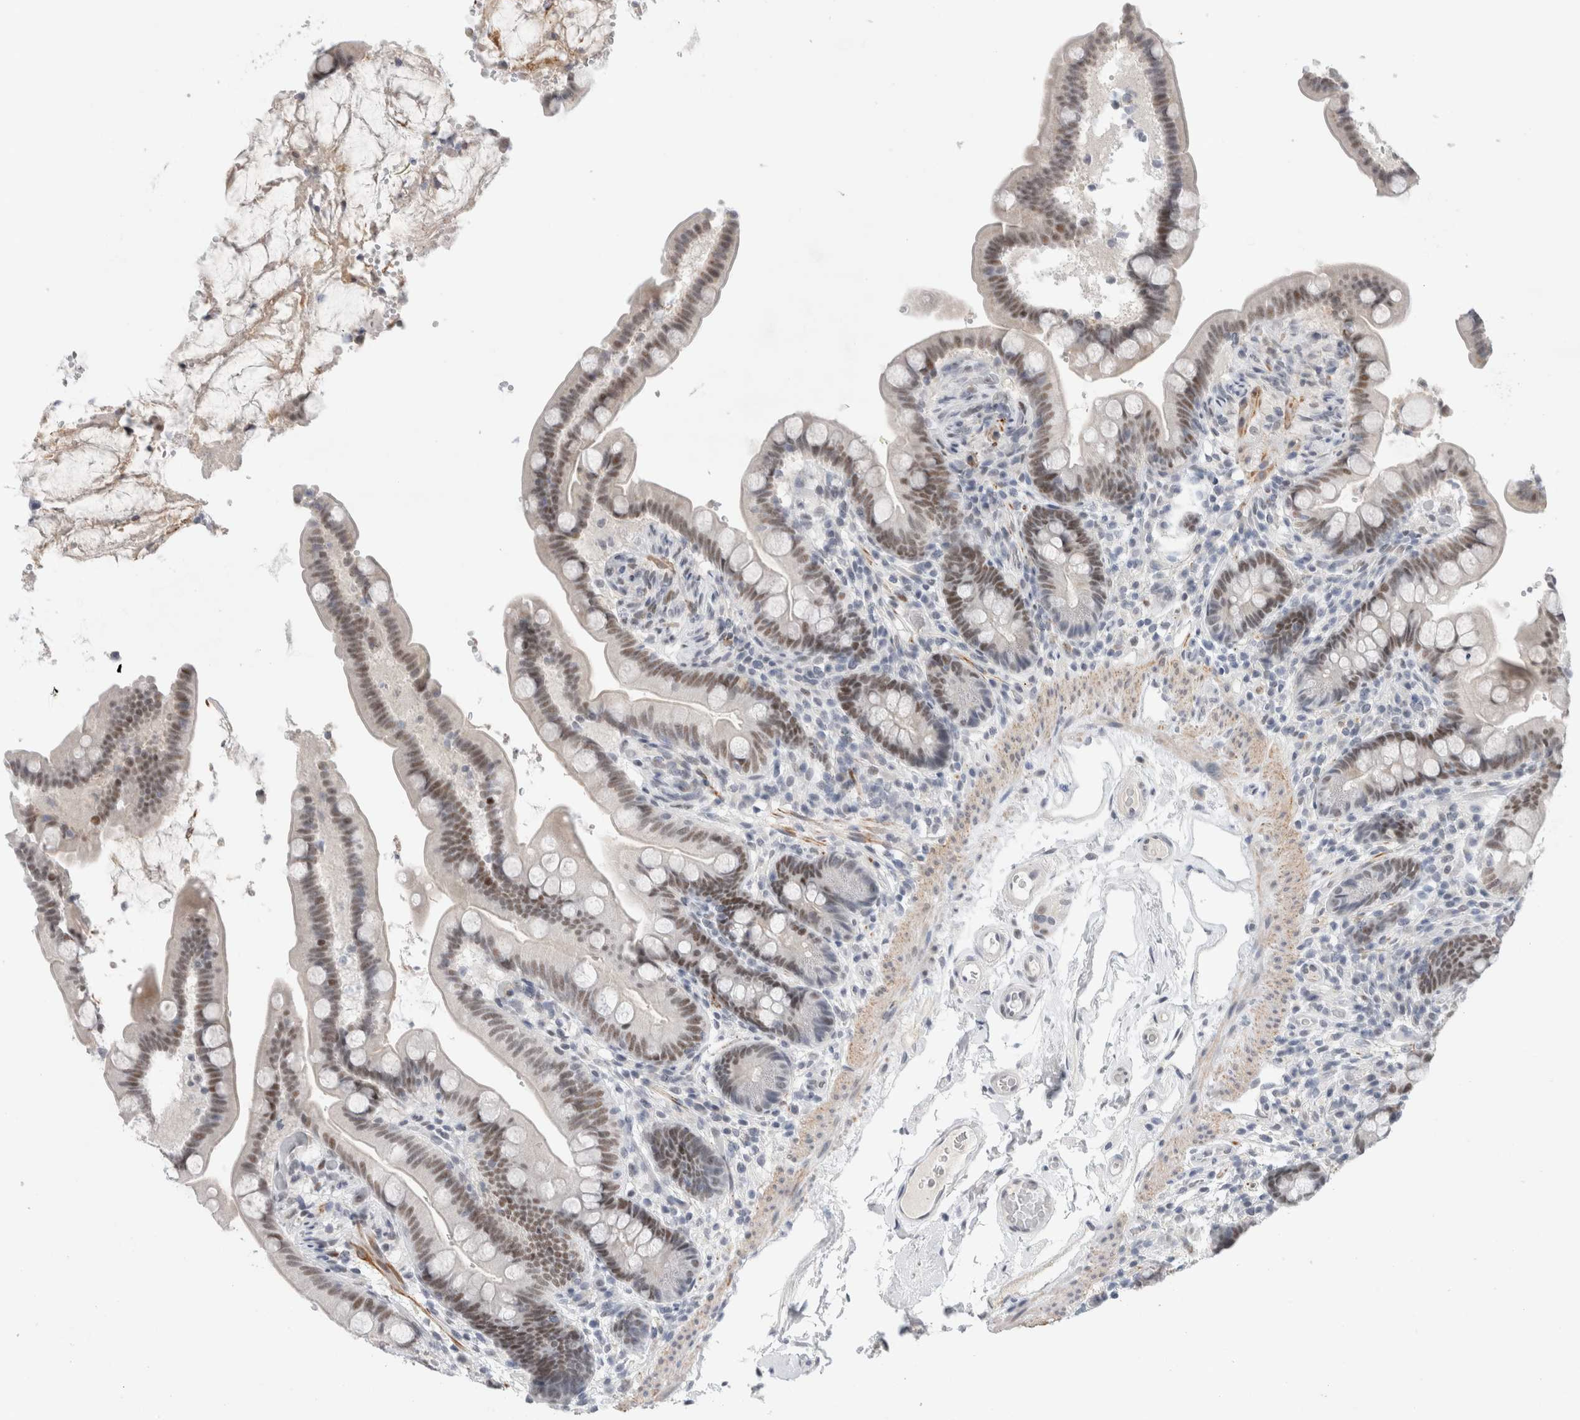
{"staining": {"intensity": "negative", "quantity": "none", "location": "none"}, "tissue": "colon", "cell_type": "Endothelial cells", "image_type": "normal", "snomed": [{"axis": "morphology", "description": "Normal tissue, NOS"}, {"axis": "topography", "description": "Smooth muscle"}, {"axis": "topography", "description": "Colon"}], "caption": "A high-resolution histopathology image shows IHC staining of unremarkable colon, which shows no significant expression in endothelial cells. Nuclei are stained in blue.", "gene": "KNL1", "patient": {"sex": "male", "age": 73}}